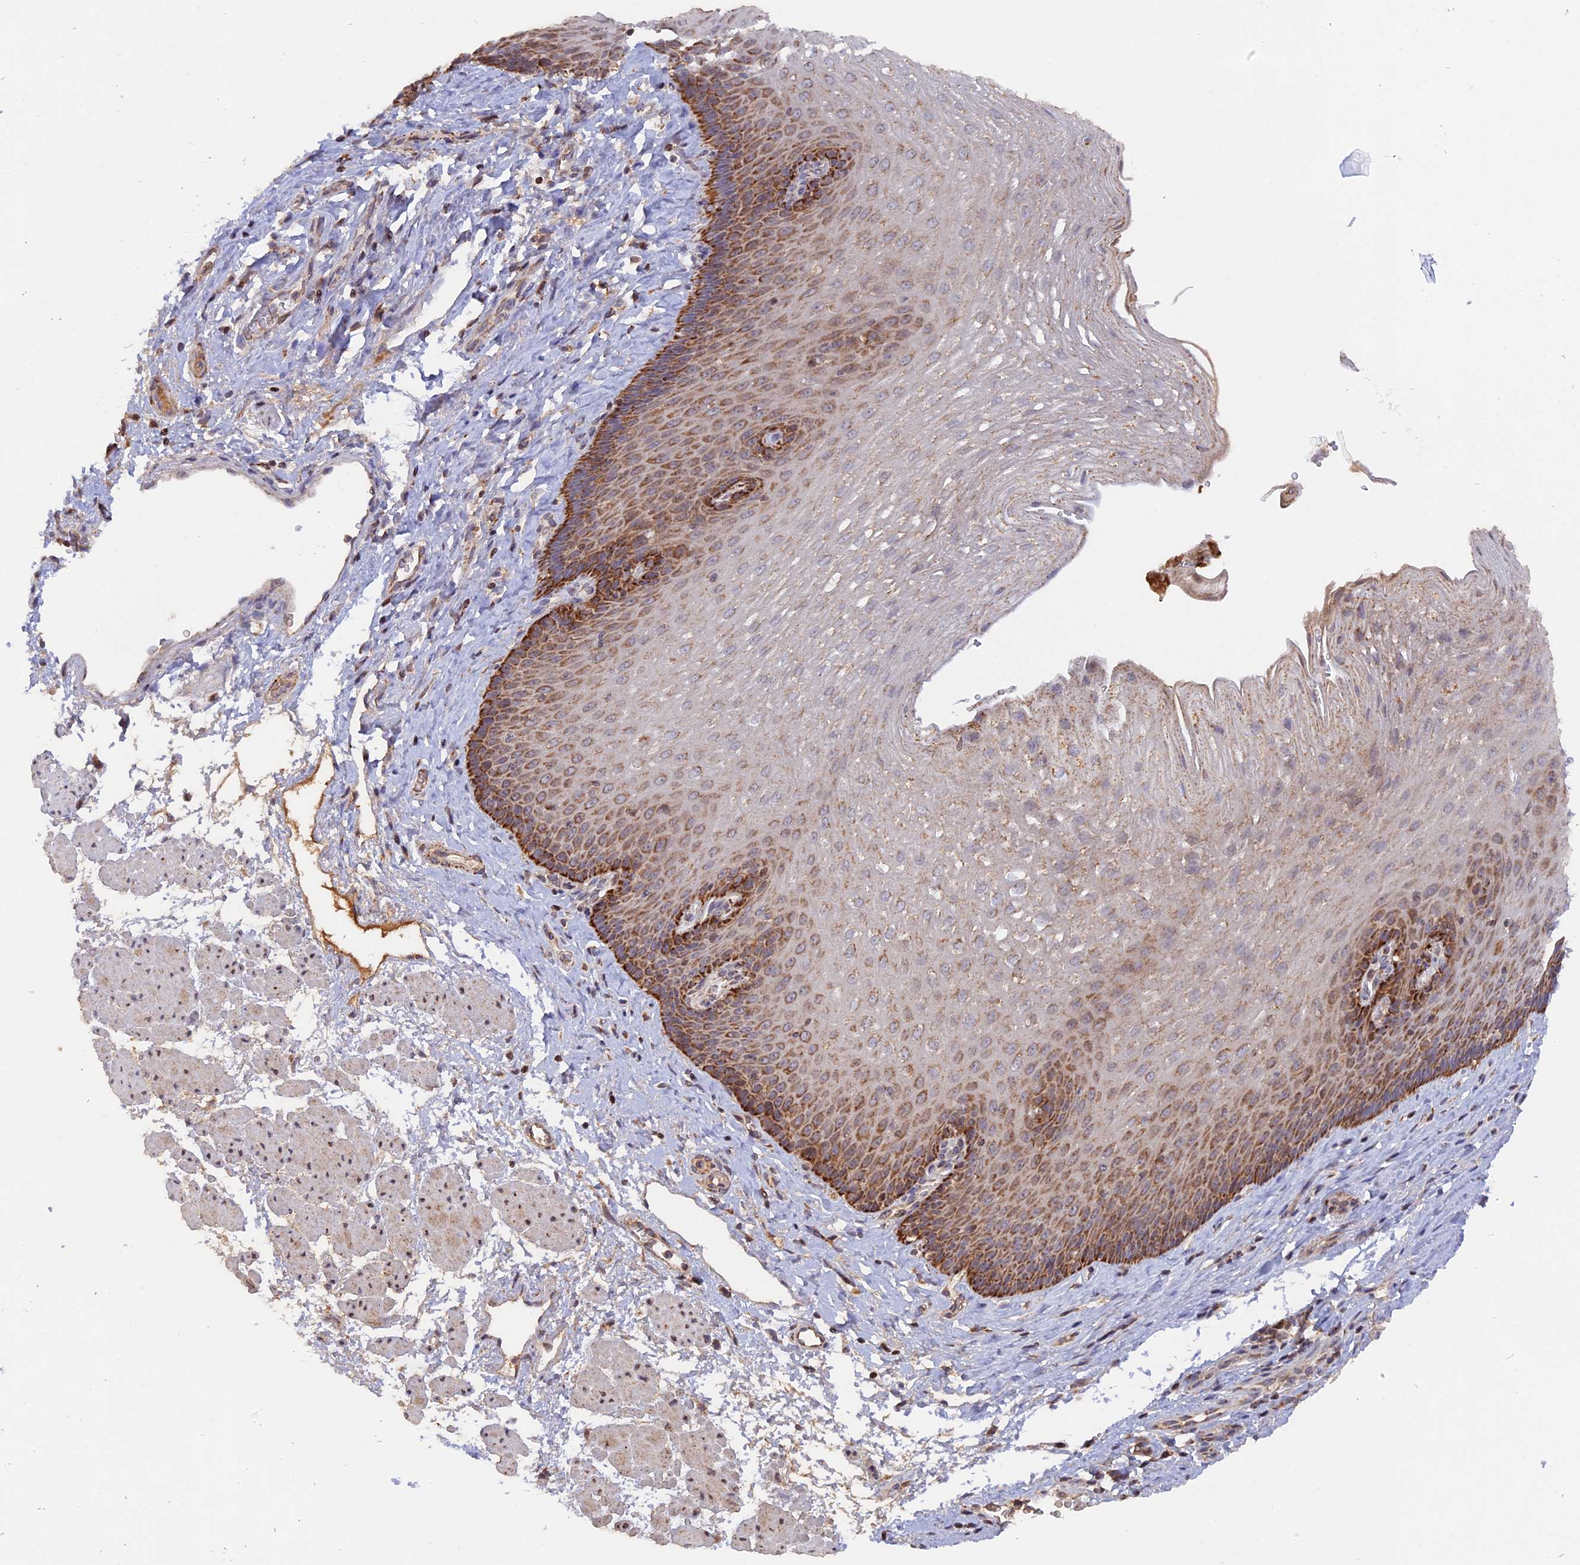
{"staining": {"intensity": "moderate", "quantity": "25%-75%", "location": "cytoplasmic/membranous"}, "tissue": "esophagus", "cell_type": "Squamous epithelial cells", "image_type": "normal", "snomed": [{"axis": "morphology", "description": "Normal tissue, NOS"}, {"axis": "topography", "description": "Esophagus"}], "caption": "The histopathology image shows a brown stain indicating the presence of a protein in the cytoplasmic/membranous of squamous epithelial cells in esophagus. The staining is performed using DAB (3,3'-diaminobenzidine) brown chromogen to label protein expression. The nuclei are counter-stained blue using hematoxylin.", "gene": "MPV17L", "patient": {"sex": "female", "age": 66}}